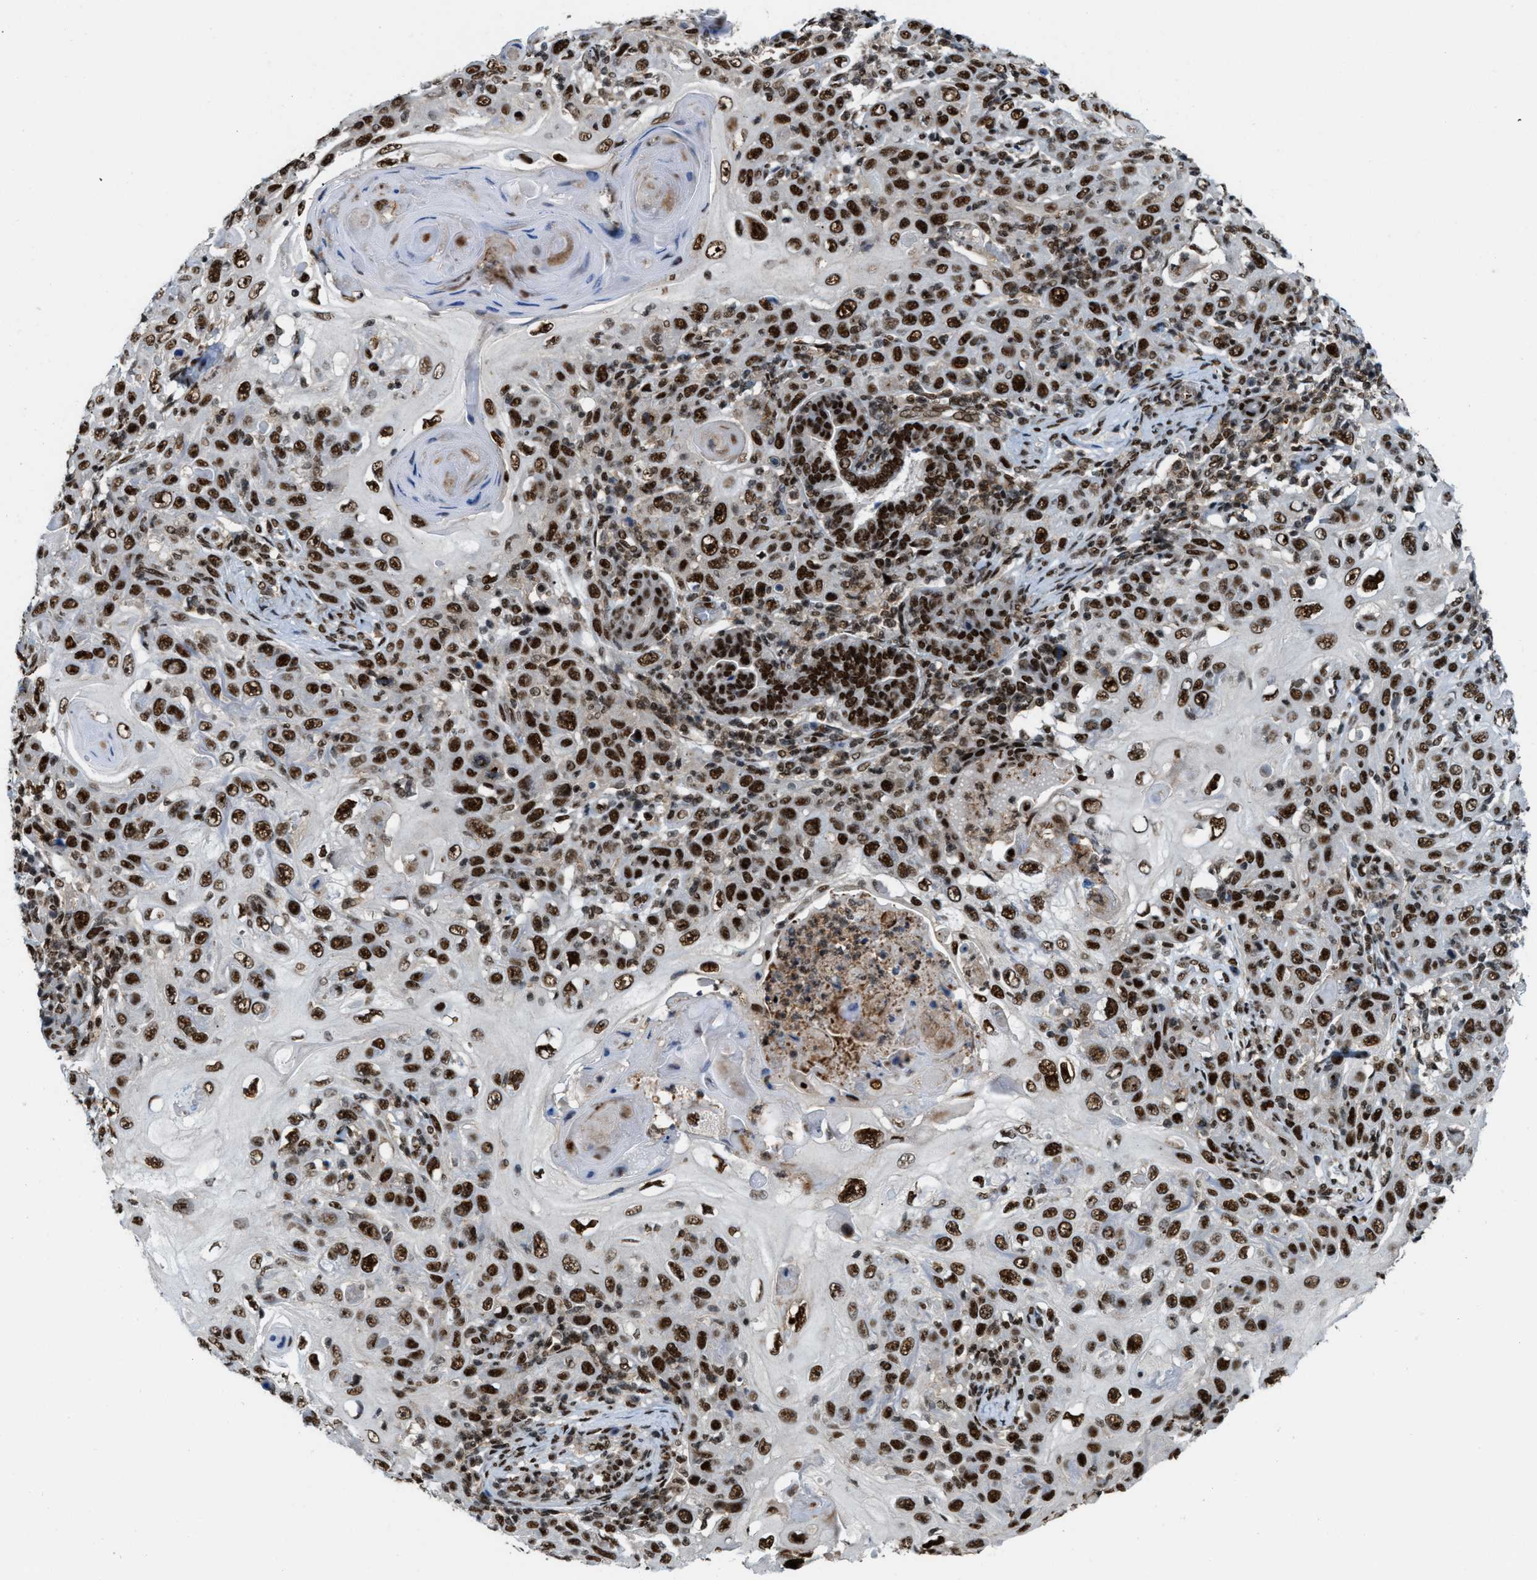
{"staining": {"intensity": "moderate", "quantity": ">75%", "location": "nuclear"}, "tissue": "skin cancer", "cell_type": "Tumor cells", "image_type": "cancer", "snomed": [{"axis": "morphology", "description": "Squamous cell carcinoma, NOS"}, {"axis": "topography", "description": "Skin"}], "caption": "Approximately >75% of tumor cells in skin squamous cell carcinoma display moderate nuclear protein expression as visualized by brown immunohistochemical staining.", "gene": "NUMA1", "patient": {"sex": "female", "age": 88}}